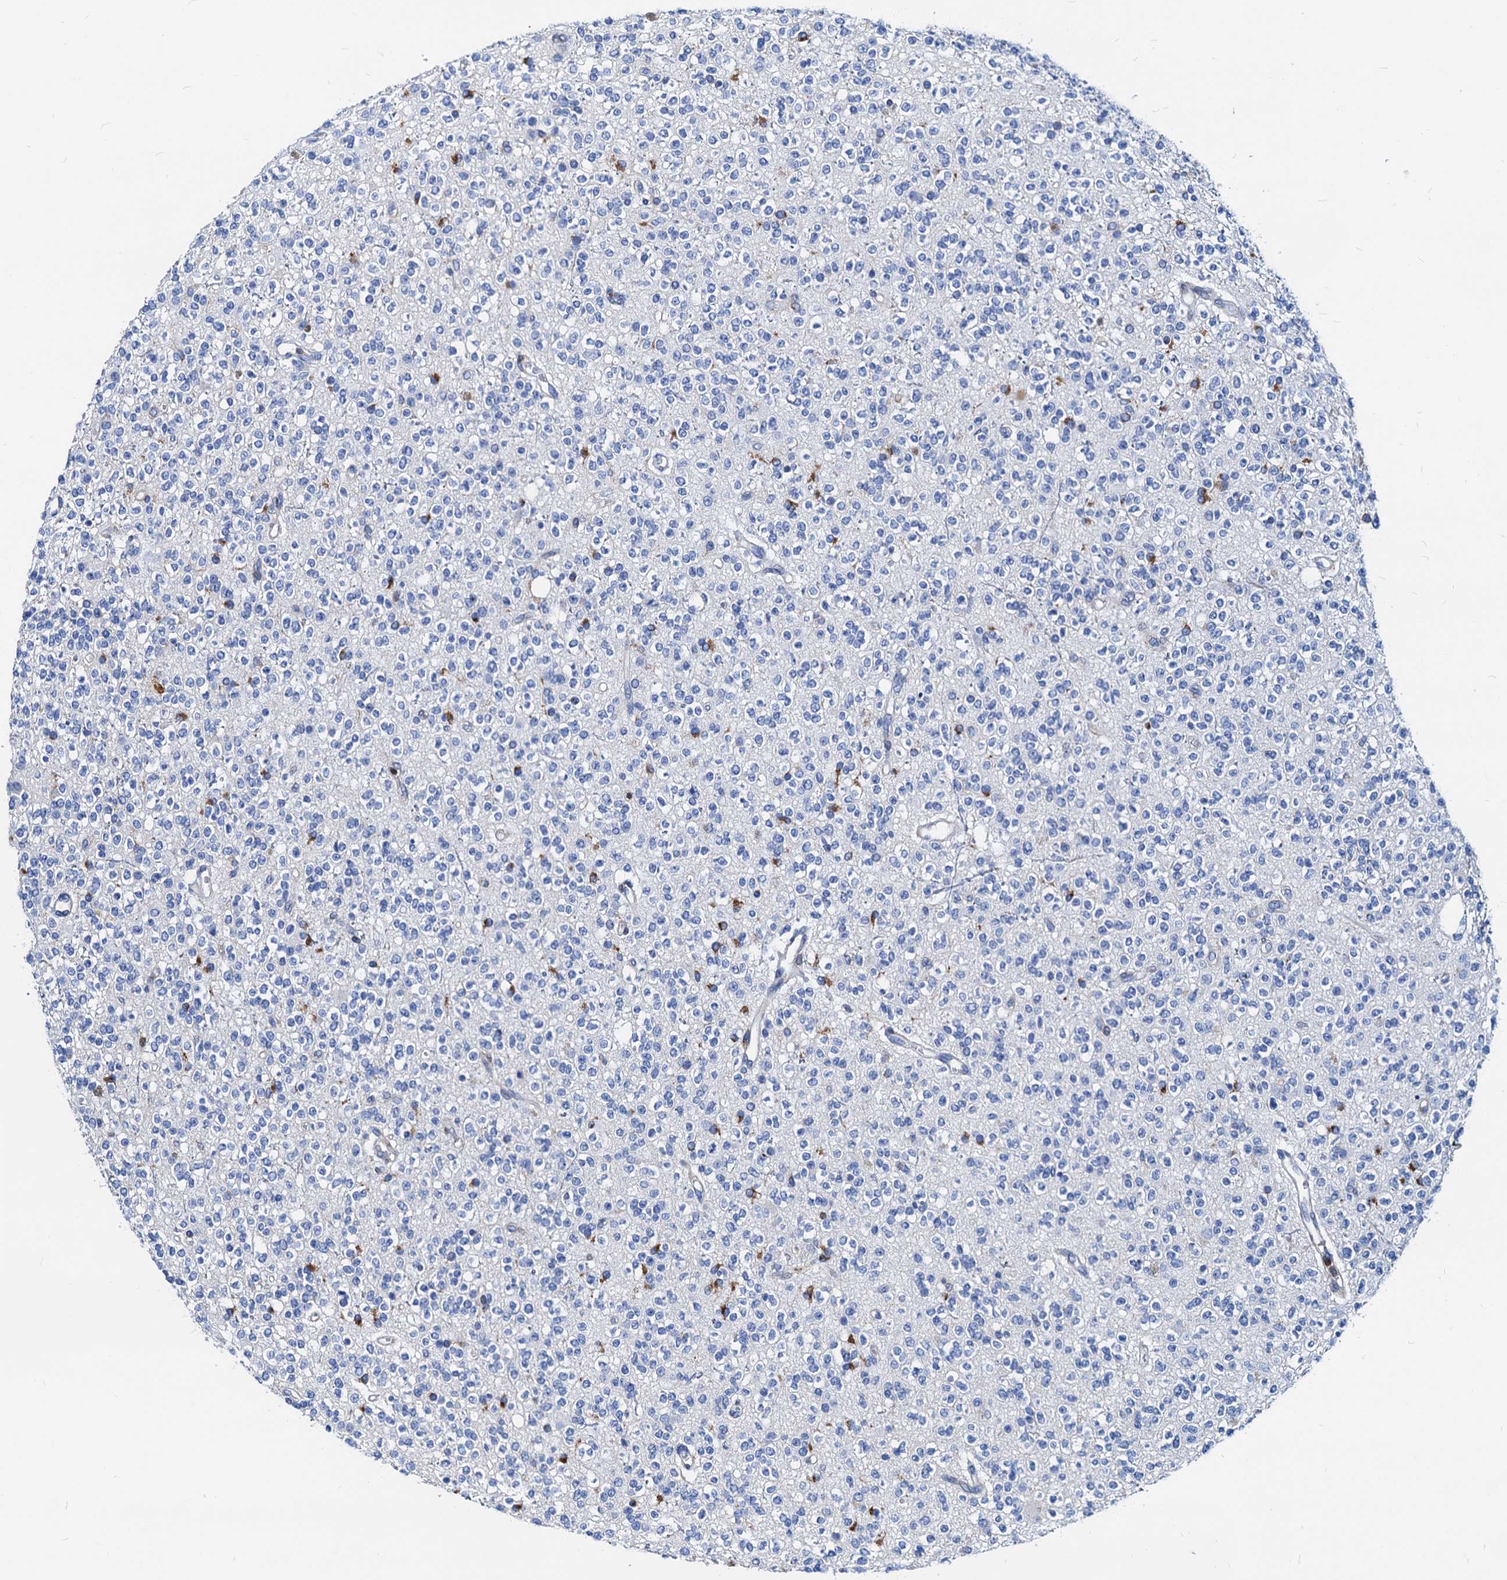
{"staining": {"intensity": "negative", "quantity": "none", "location": "none"}, "tissue": "glioma", "cell_type": "Tumor cells", "image_type": "cancer", "snomed": [{"axis": "morphology", "description": "Glioma, malignant, High grade"}, {"axis": "topography", "description": "Brain"}], "caption": "Immunohistochemistry image of neoplastic tissue: human glioma stained with DAB shows no significant protein staining in tumor cells.", "gene": "LCP2", "patient": {"sex": "male", "age": 34}}